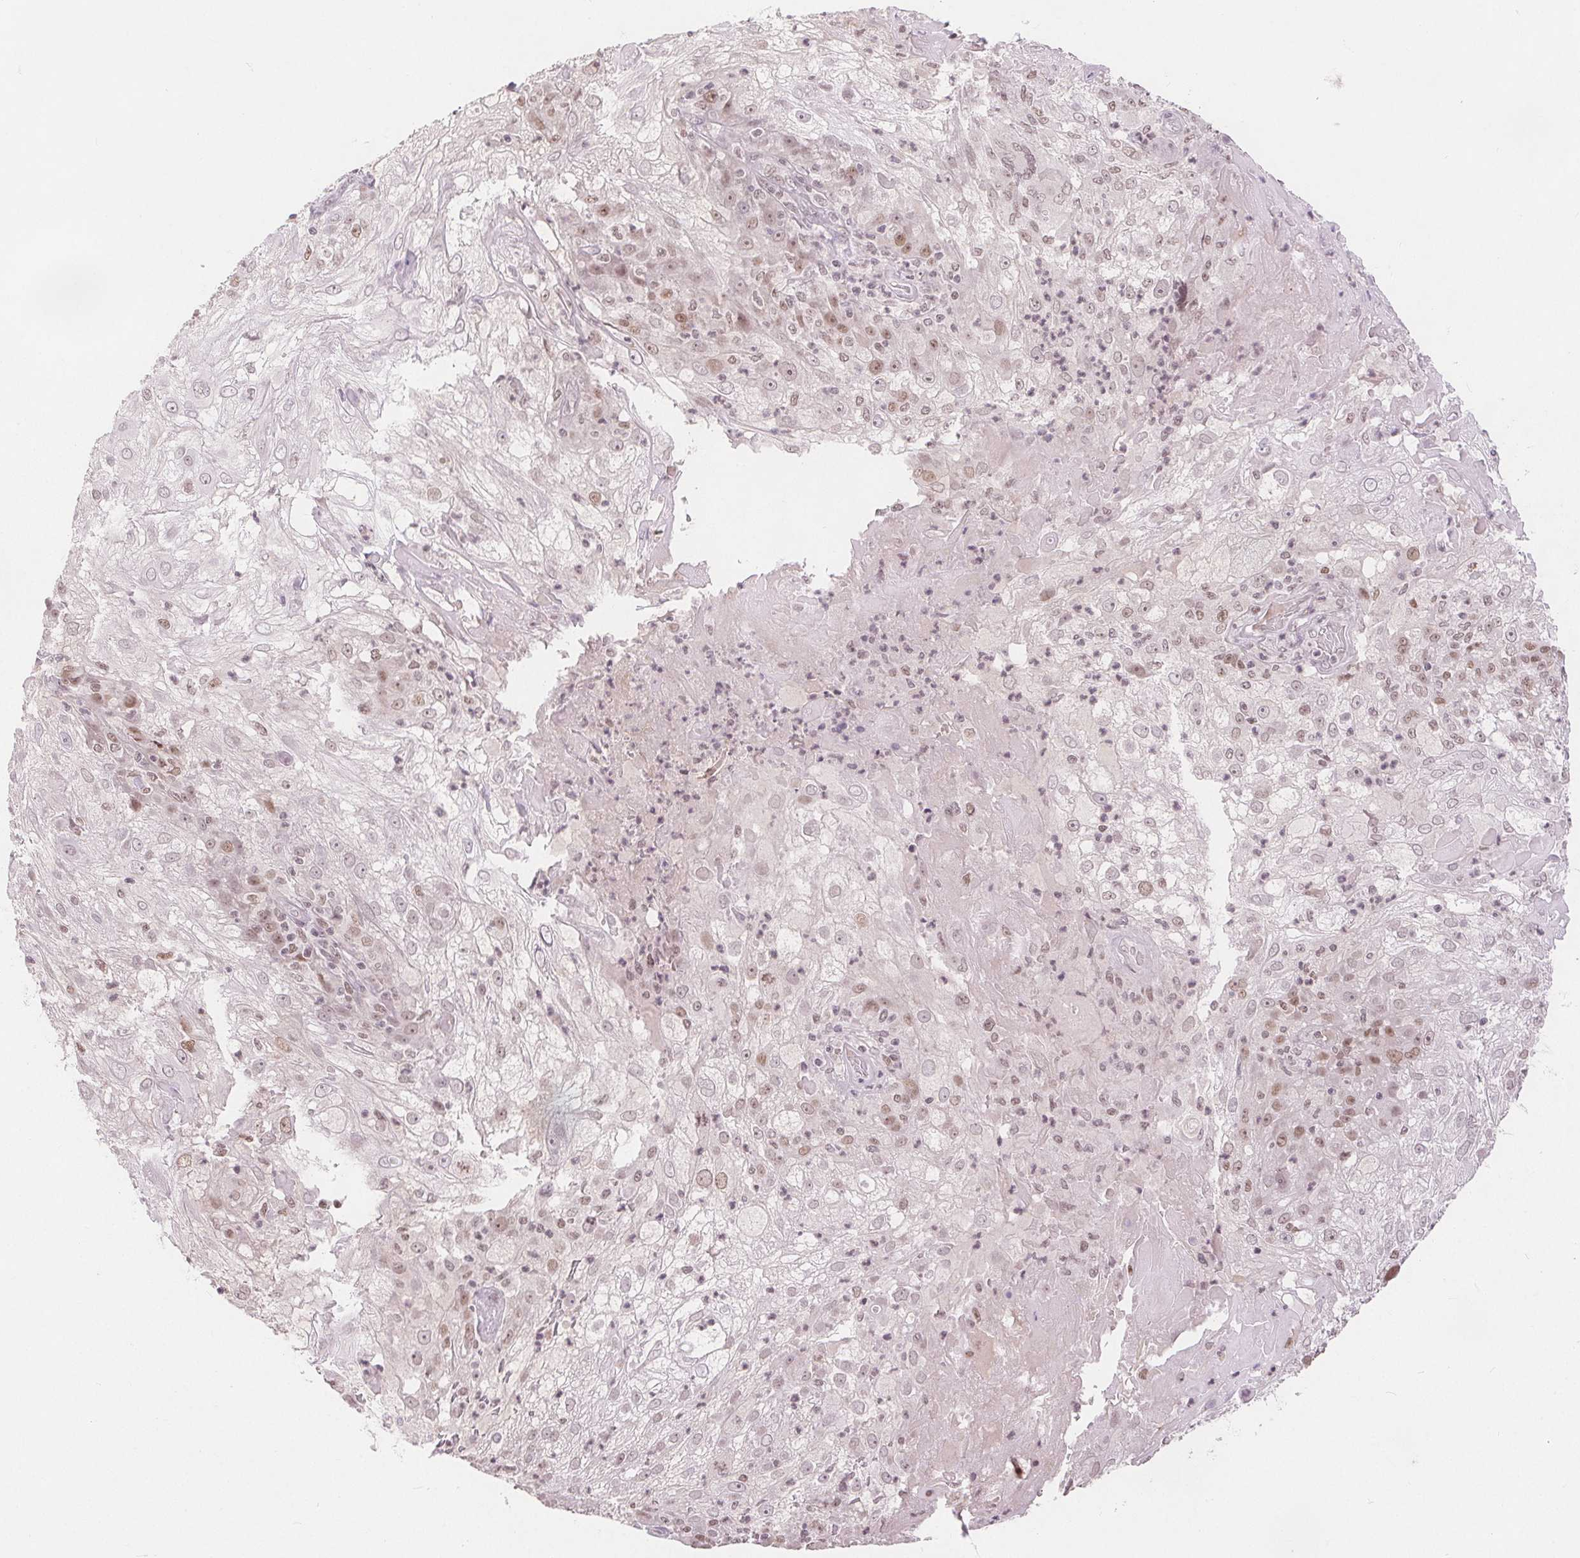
{"staining": {"intensity": "moderate", "quantity": "<25%", "location": "nuclear"}, "tissue": "skin cancer", "cell_type": "Tumor cells", "image_type": "cancer", "snomed": [{"axis": "morphology", "description": "Normal tissue, NOS"}, {"axis": "morphology", "description": "Squamous cell carcinoma, NOS"}, {"axis": "topography", "description": "Skin"}], "caption": "Tumor cells reveal low levels of moderate nuclear expression in approximately <25% of cells in human skin squamous cell carcinoma. (brown staining indicates protein expression, while blue staining denotes nuclei).", "gene": "DEK", "patient": {"sex": "female", "age": 83}}